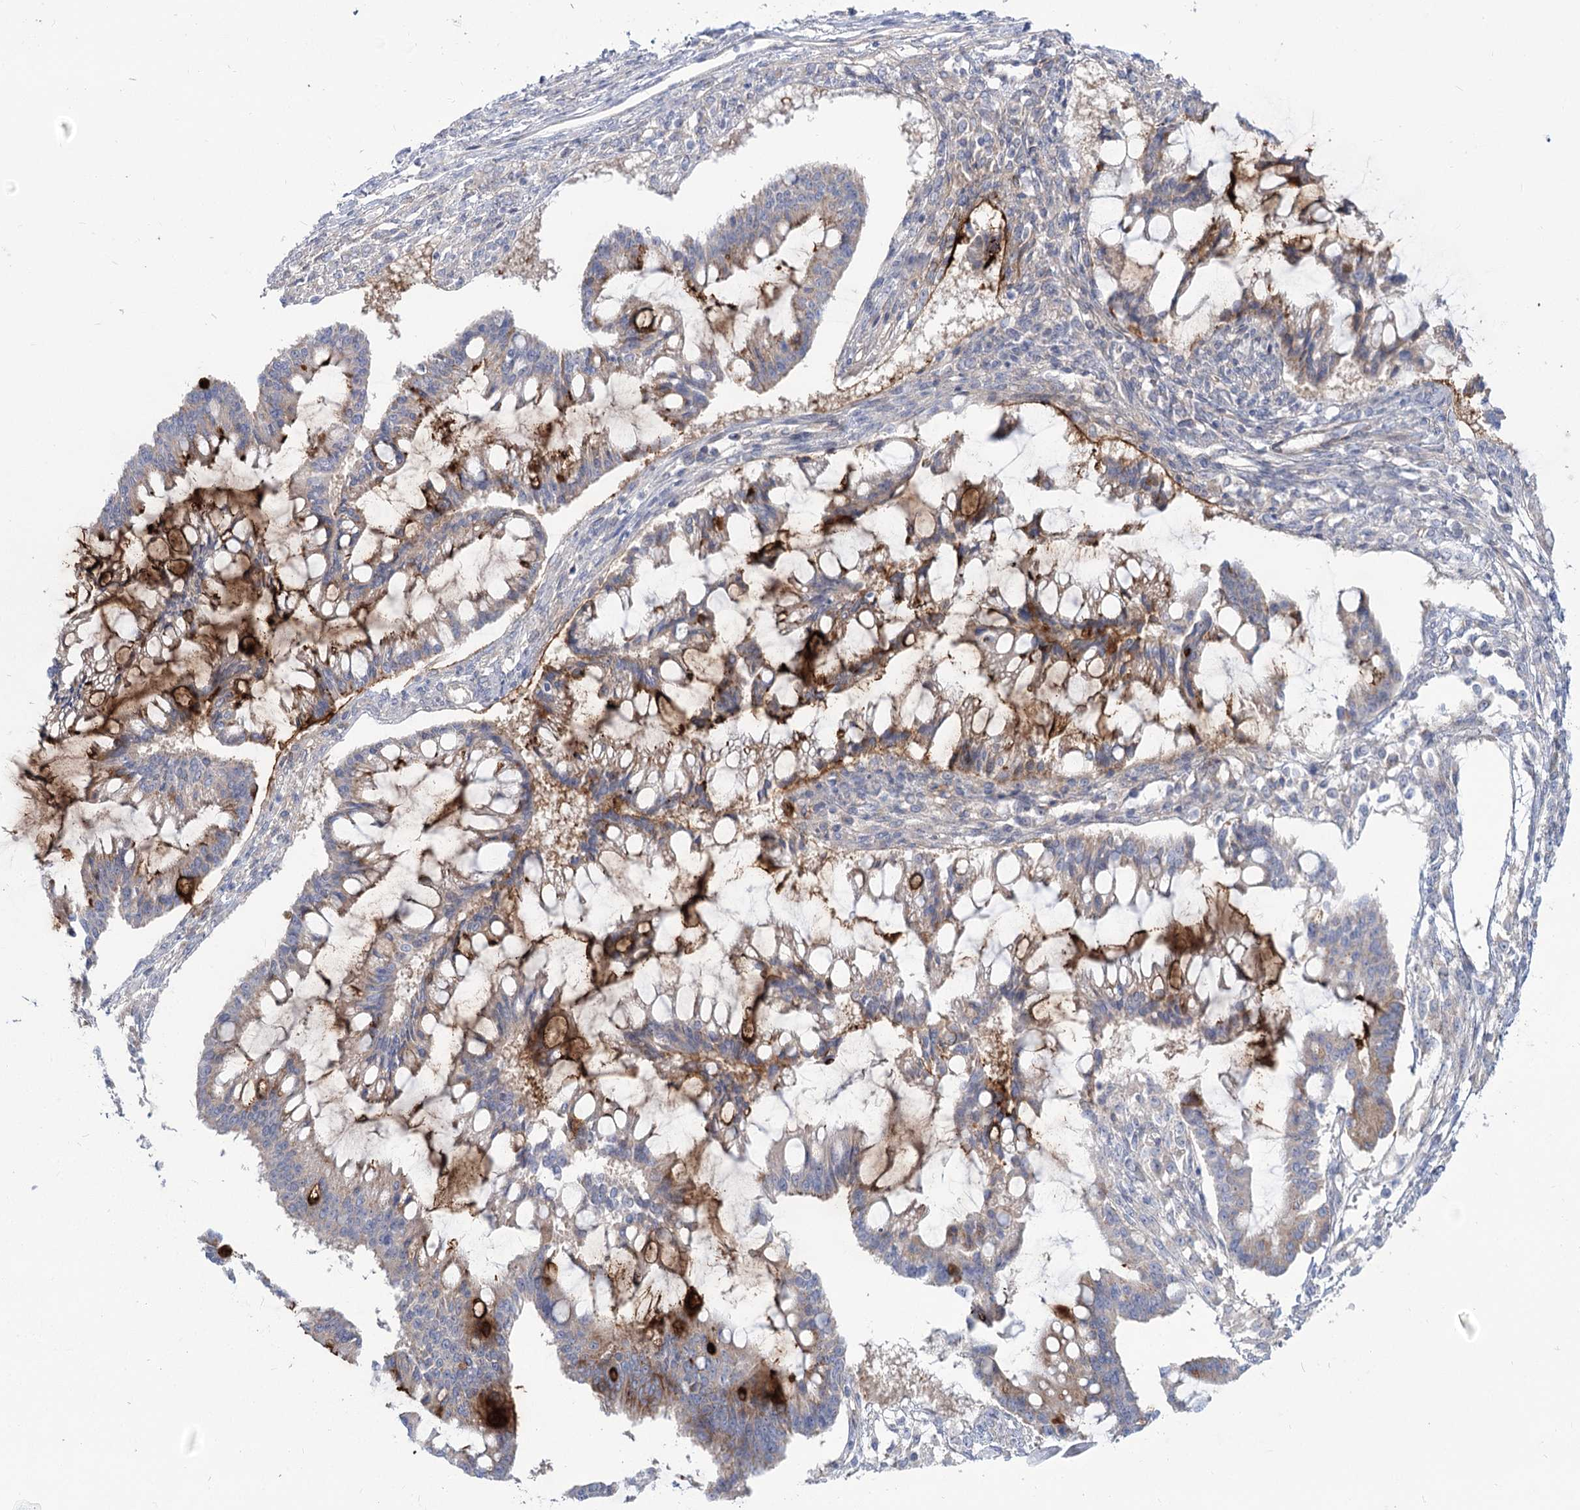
{"staining": {"intensity": "strong", "quantity": "<25%", "location": "cytoplasmic/membranous"}, "tissue": "ovarian cancer", "cell_type": "Tumor cells", "image_type": "cancer", "snomed": [{"axis": "morphology", "description": "Cystadenocarcinoma, mucinous, NOS"}, {"axis": "topography", "description": "Ovary"}], "caption": "Ovarian cancer was stained to show a protein in brown. There is medium levels of strong cytoplasmic/membranous expression in approximately <25% of tumor cells.", "gene": "SUOX", "patient": {"sex": "female", "age": 73}}